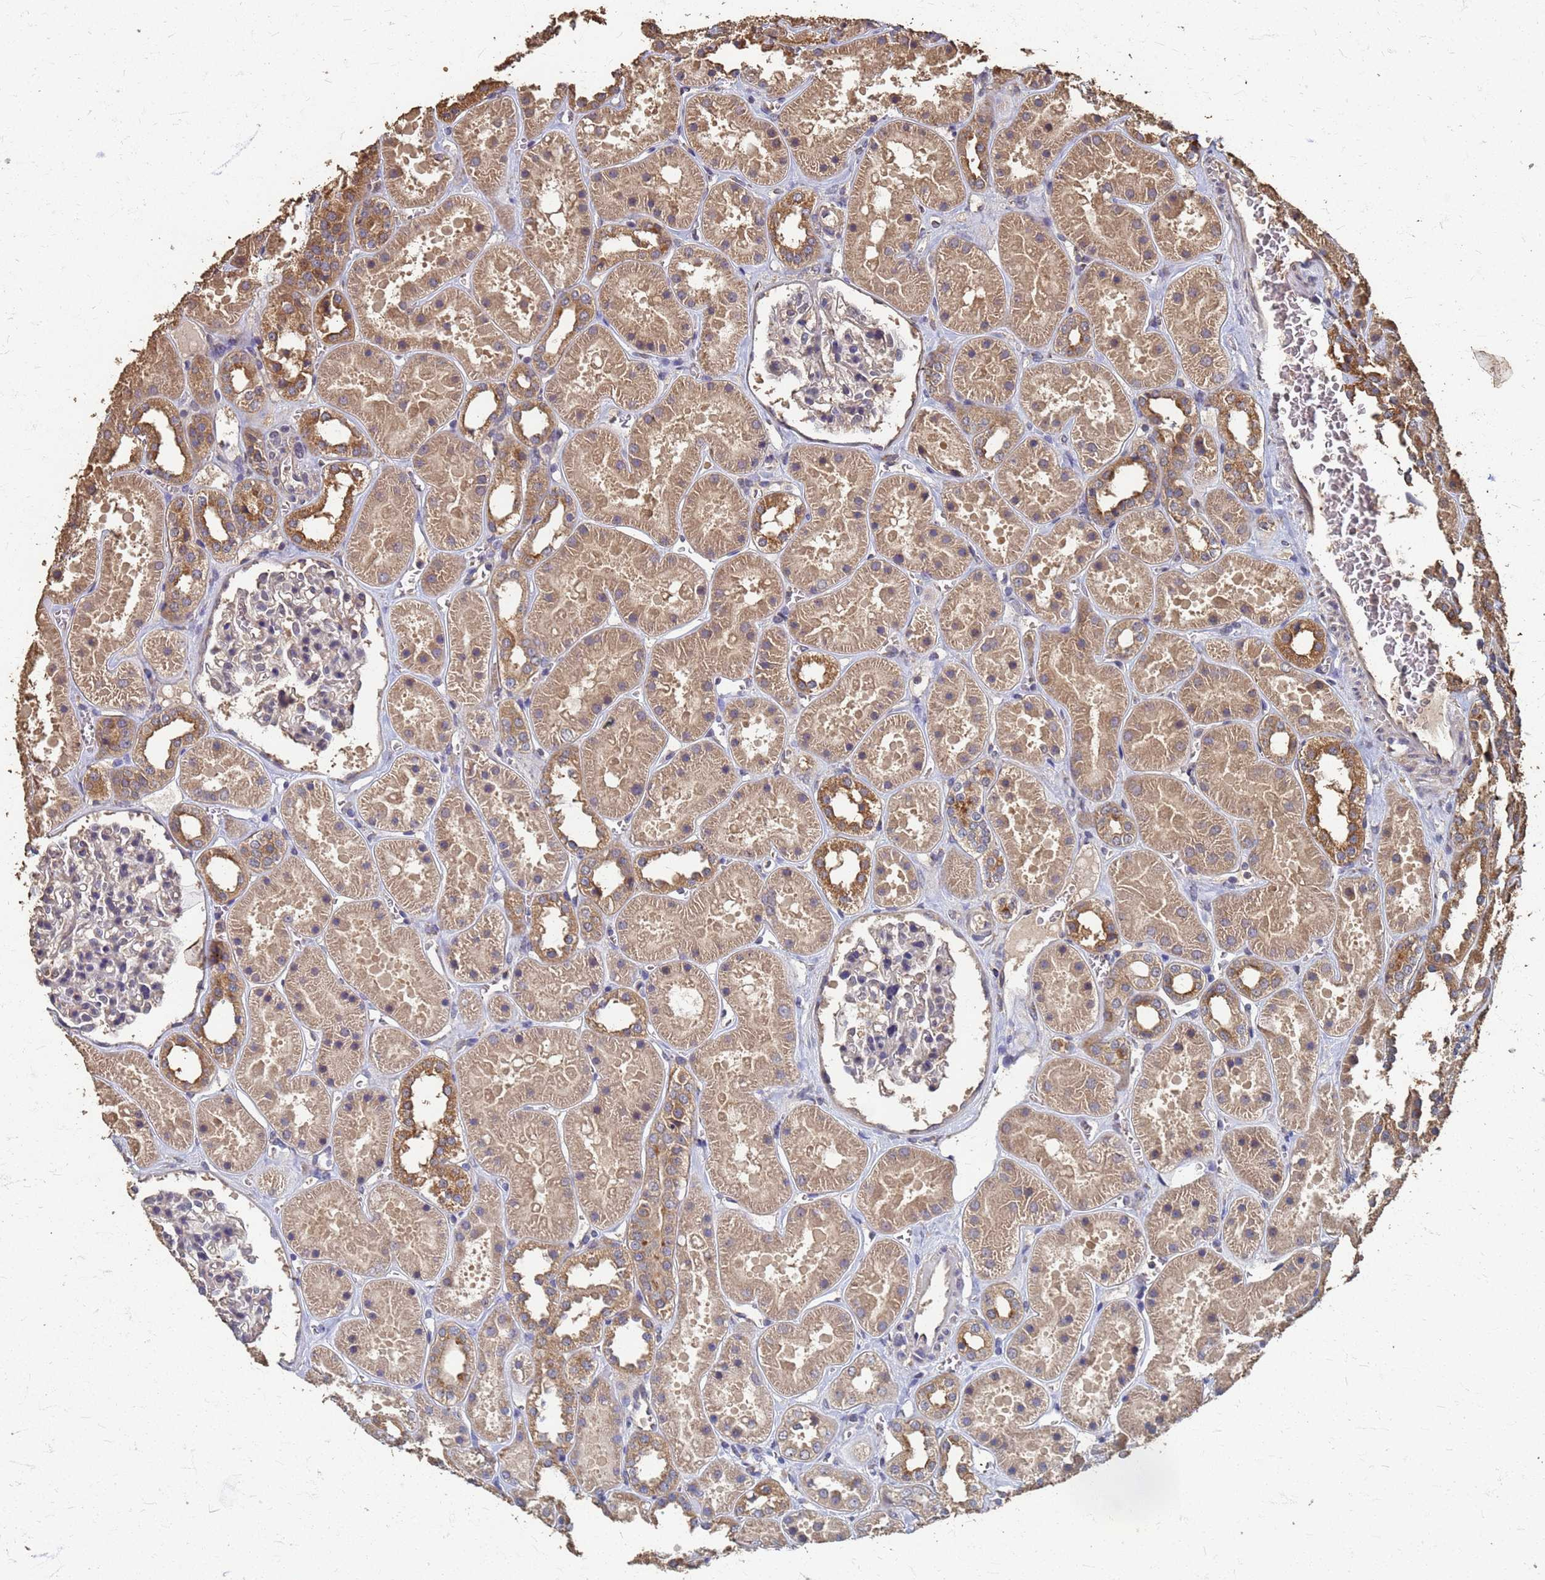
{"staining": {"intensity": "weak", "quantity": "<25%", "location": "cytoplasmic/membranous"}, "tissue": "kidney", "cell_type": "Cells in glomeruli", "image_type": "normal", "snomed": [{"axis": "morphology", "description": "Normal tissue, NOS"}, {"axis": "topography", "description": "Kidney"}], "caption": "A micrograph of kidney stained for a protein exhibits no brown staining in cells in glomeruli.", "gene": "DPH5", "patient": {"sex": "female", "age": 41}}